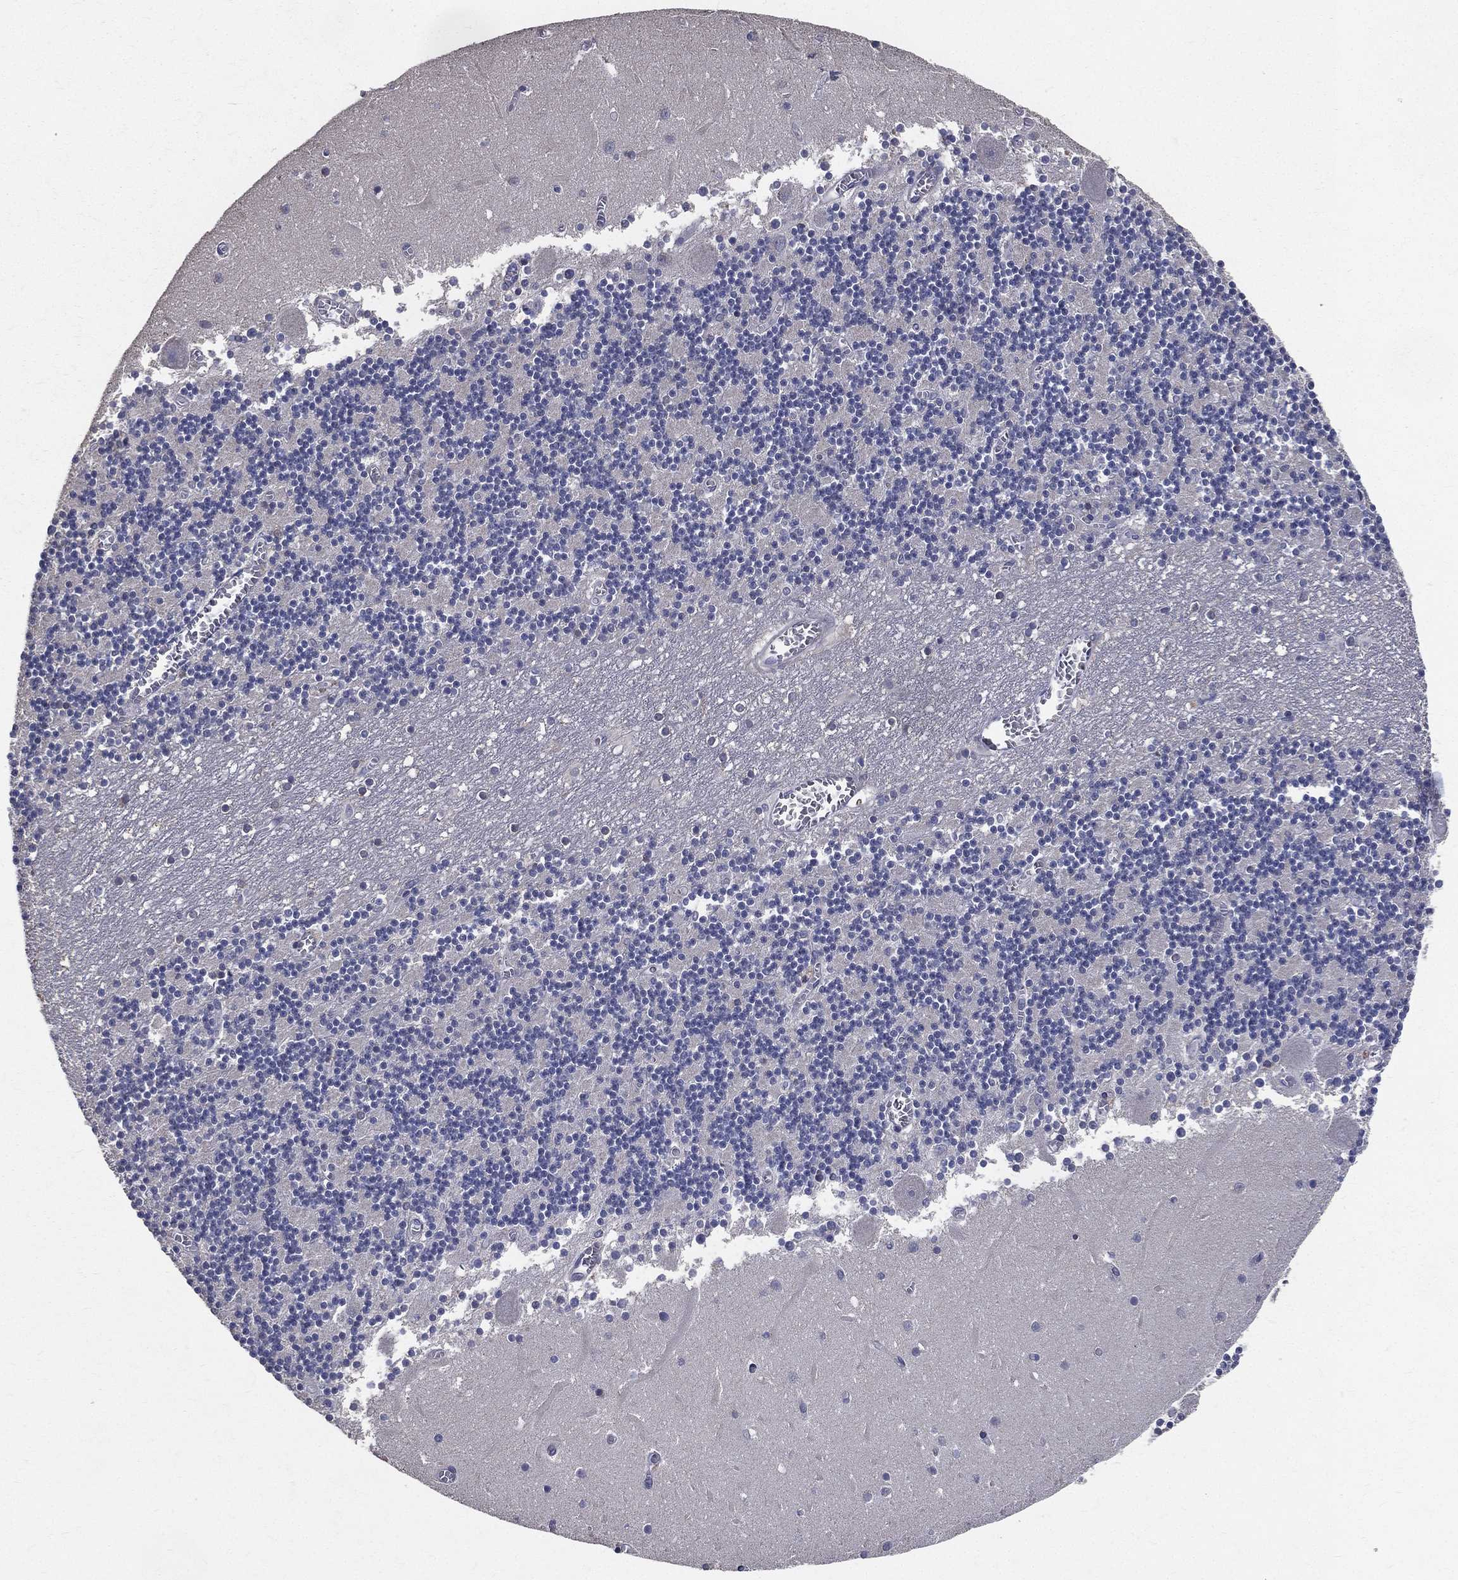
{"staining": {"intensity": "negative", "quantity": "none", "location": "none"}, "tissue": "cerebellum", "cell_type": "Cells in granular layer", "image_type": "normal", "snomed": [{"axis": "morphology", "description": "Normal tissue, NOS"}, {"axis": "topography", "description": "Cerebellum"}], "caption": "An immunohistochemistry photomicrograph of unremarkable cerebellum is shown. There is no staining in cells in granular layer of cerebellum.", "gene": "SERPINB2", "patient": {"sex": "female", "age": 28}}